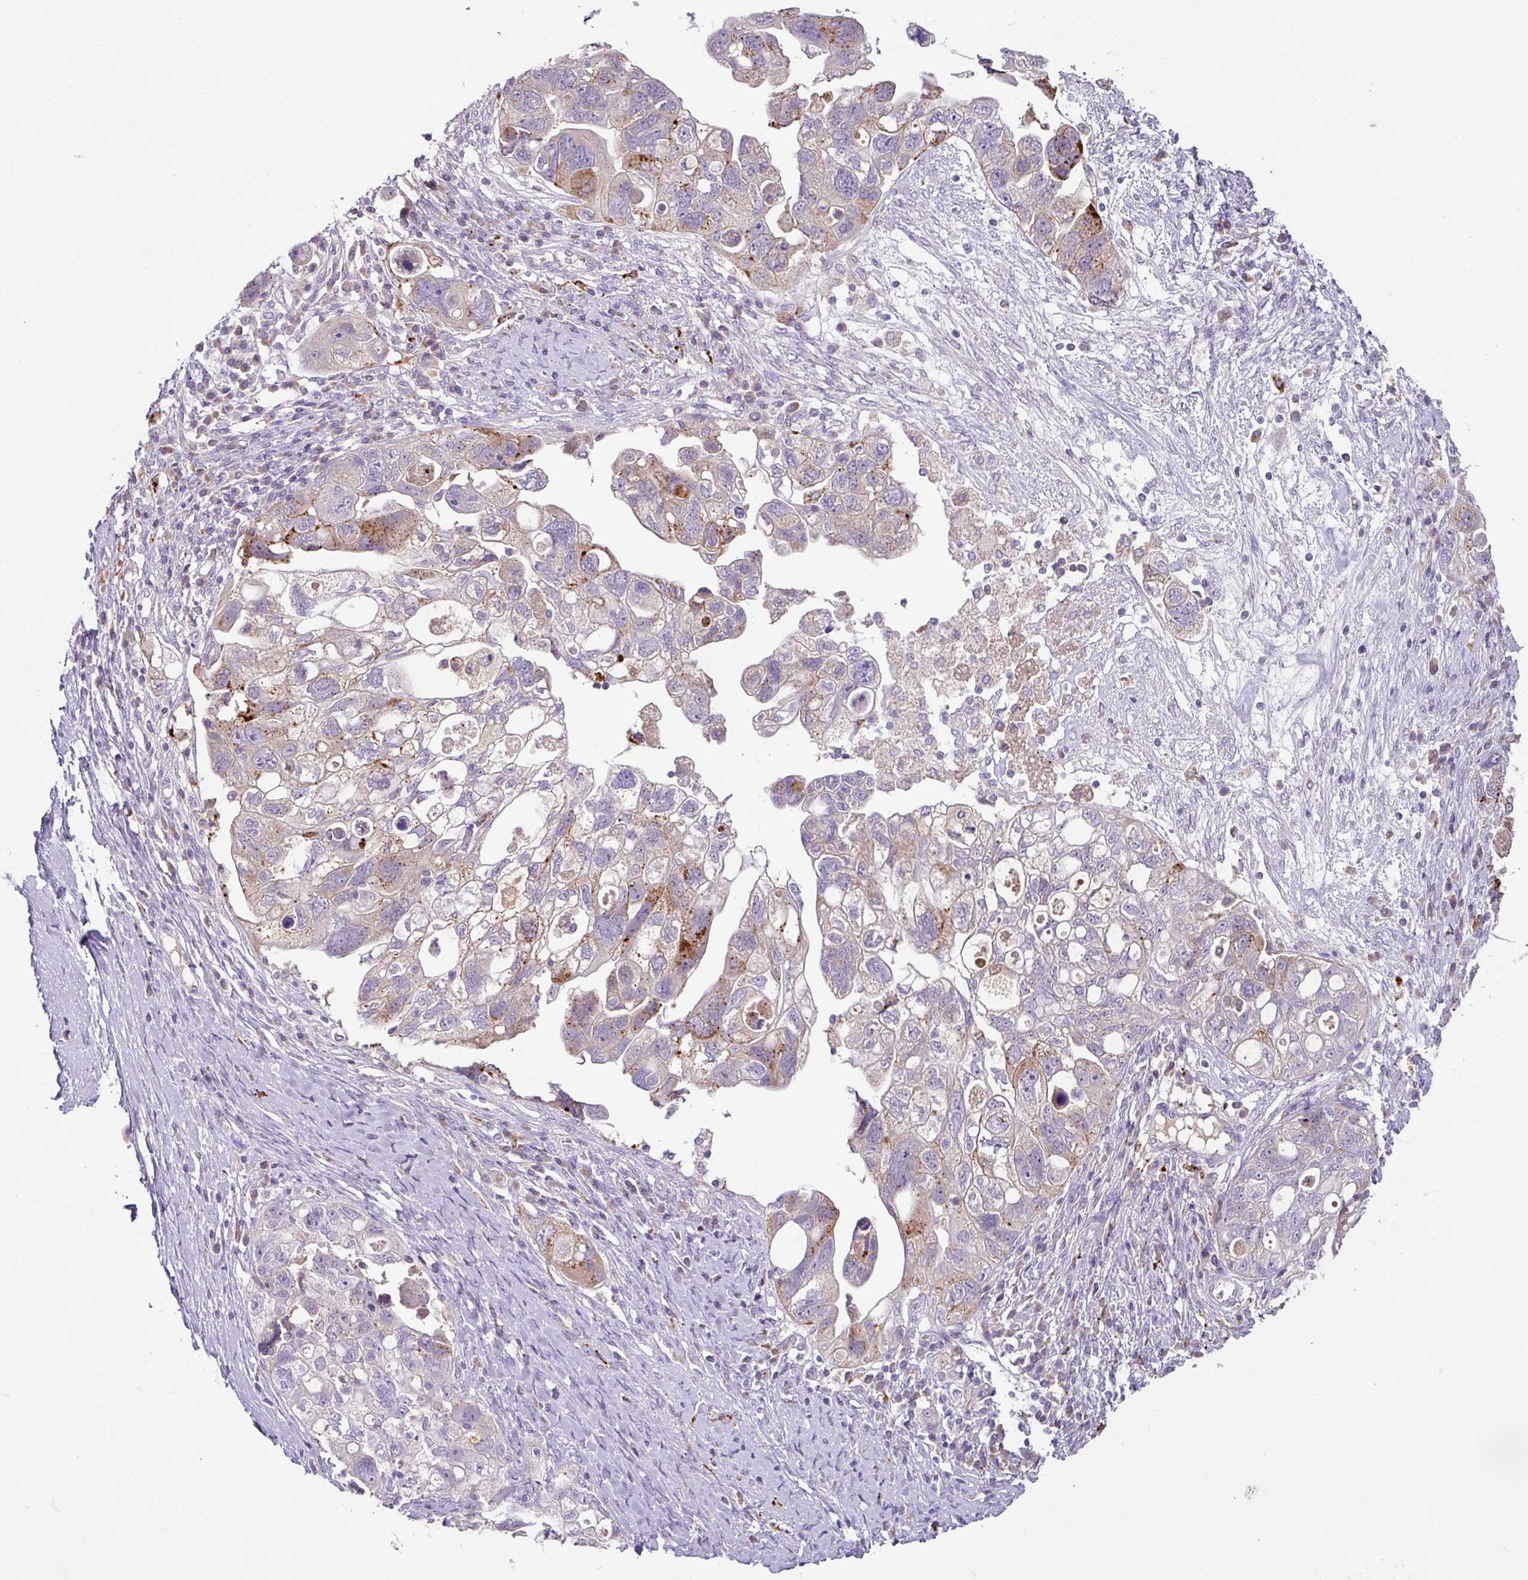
{"staining": {"intensity": "moderate", "quantity": "<25%", "location": "cytoplasmic/membranous"}, "tissue": "ovarian cancer", "cell_type": "Tumor cells", "image_type": "cancer", "snomed": [{"axis": "morphology", "description": "Carcinoma, NOS"}, {"axis": "morphology", "description": "Cystadenocarcinoma, serous, NOS"}, {"axis": "topography", "description": "Ovary"}], "caption": "Brown immunohistochemical staining in carcinoma (ovarian) exhibits moderate cytoplasmic/membranous positivity in approximately <25% of tumor cells. The staining is performed using DAB brown chromogen to label protein expression. The nuclei are counter-stained blue using hematoxylin.", "gene": "PLEKHH3", "patient": {"sex": "female", "age": 69}}